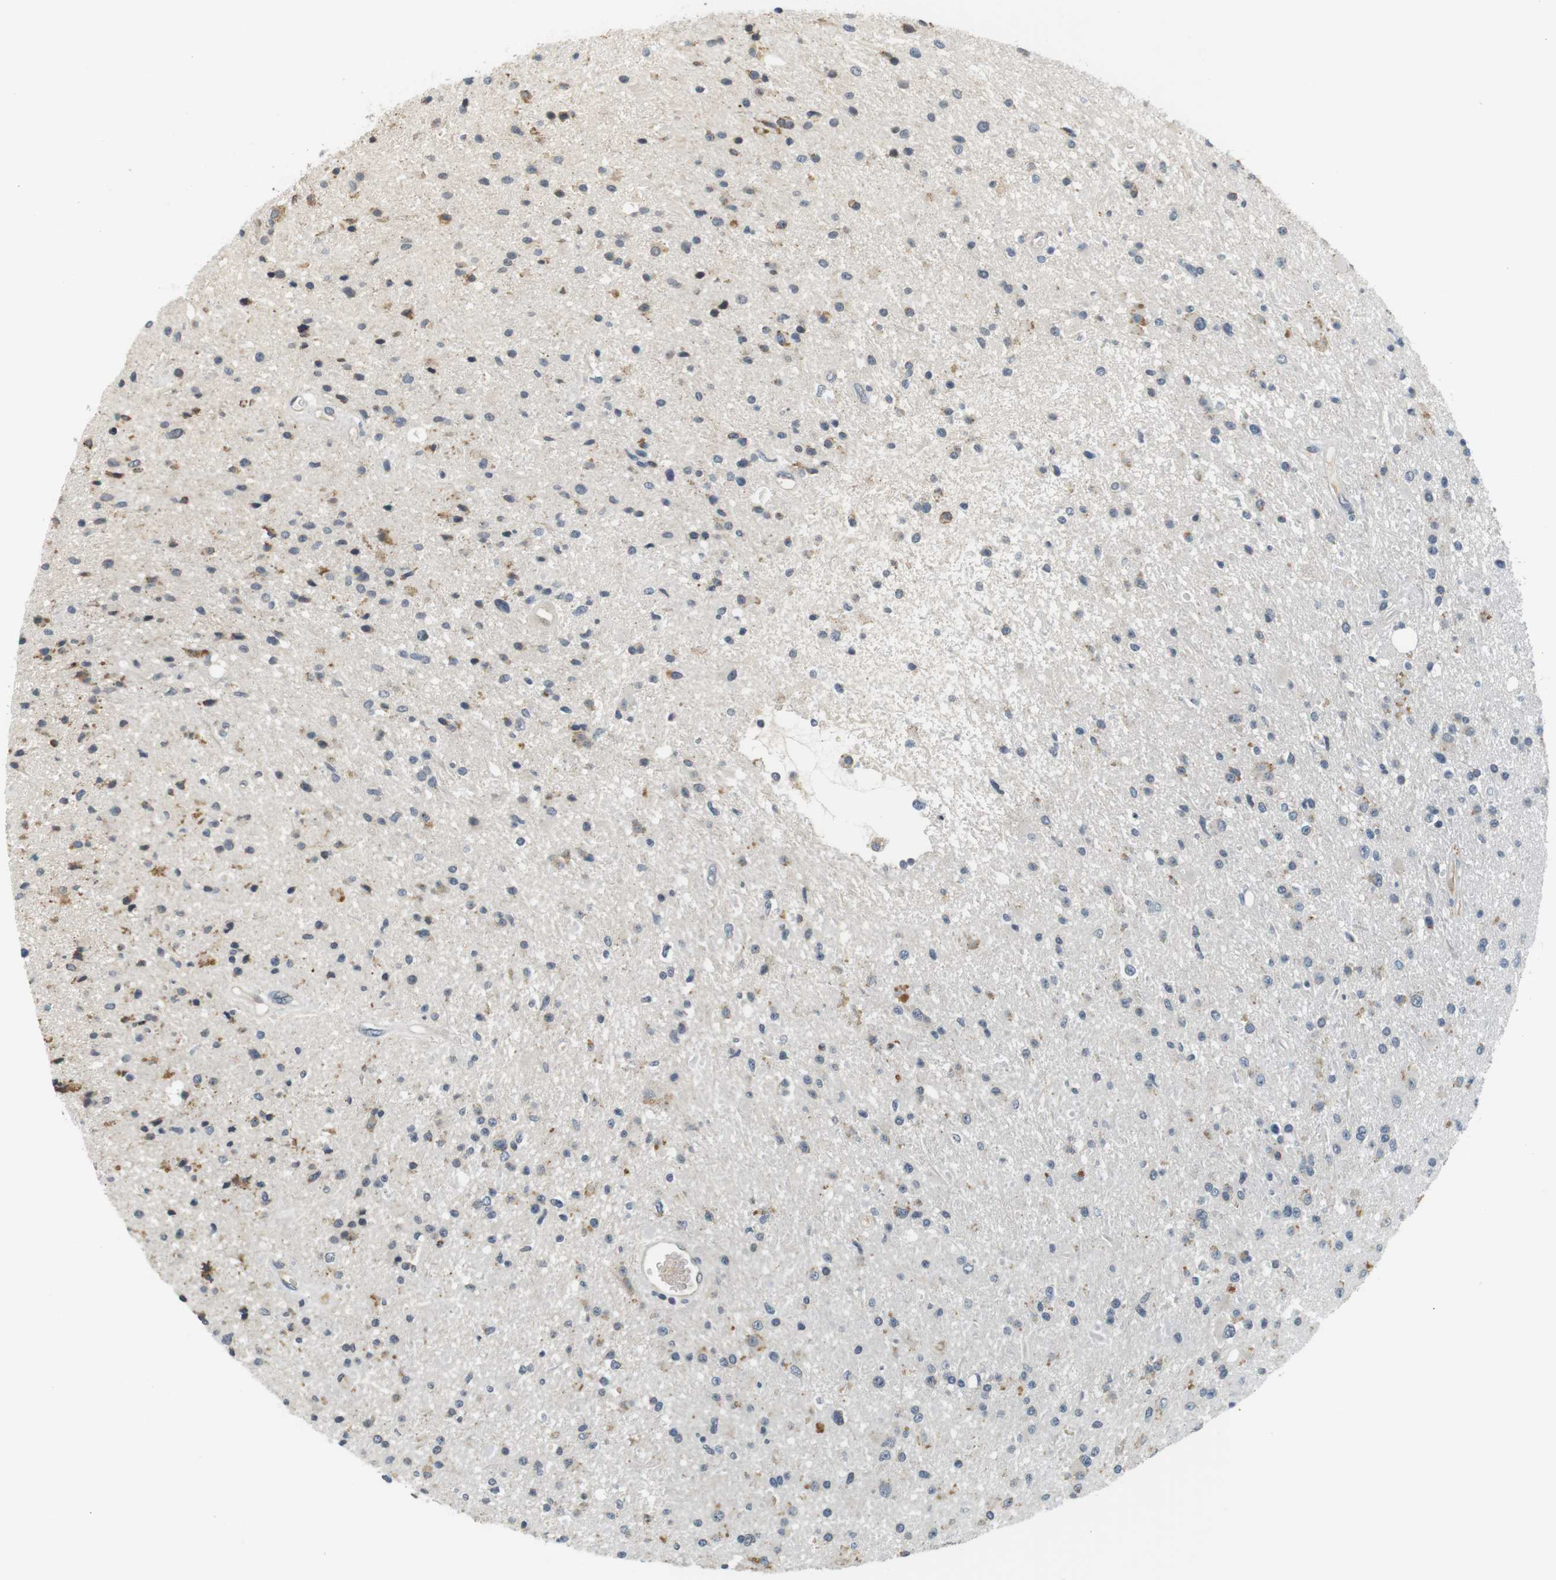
{"staining": {"intensity": "weak", "quantity": "<25%", "location": "cytoplasmic/membranous"}, "tissue": "glioma", "cell_type": "Tumor cells", "image_type": "cancer", "snomed": [{"axis": "morphology", "description": "Glioma, malignant, High grade"}, {"axis": "topography", "description": "Brain"}], "caption": "An immunohistochemistry (IHC) image of malignant glioma (high-grade) is shown. There is no staining in tumor cells of malignant glioma (high-grade). (DAB (3,3'-diaminobenzidine) IHC visualized using brightfield microscopy, high magnification).", "gene": "WNT7A", "patient": {"sex": "male", "age": 33}}